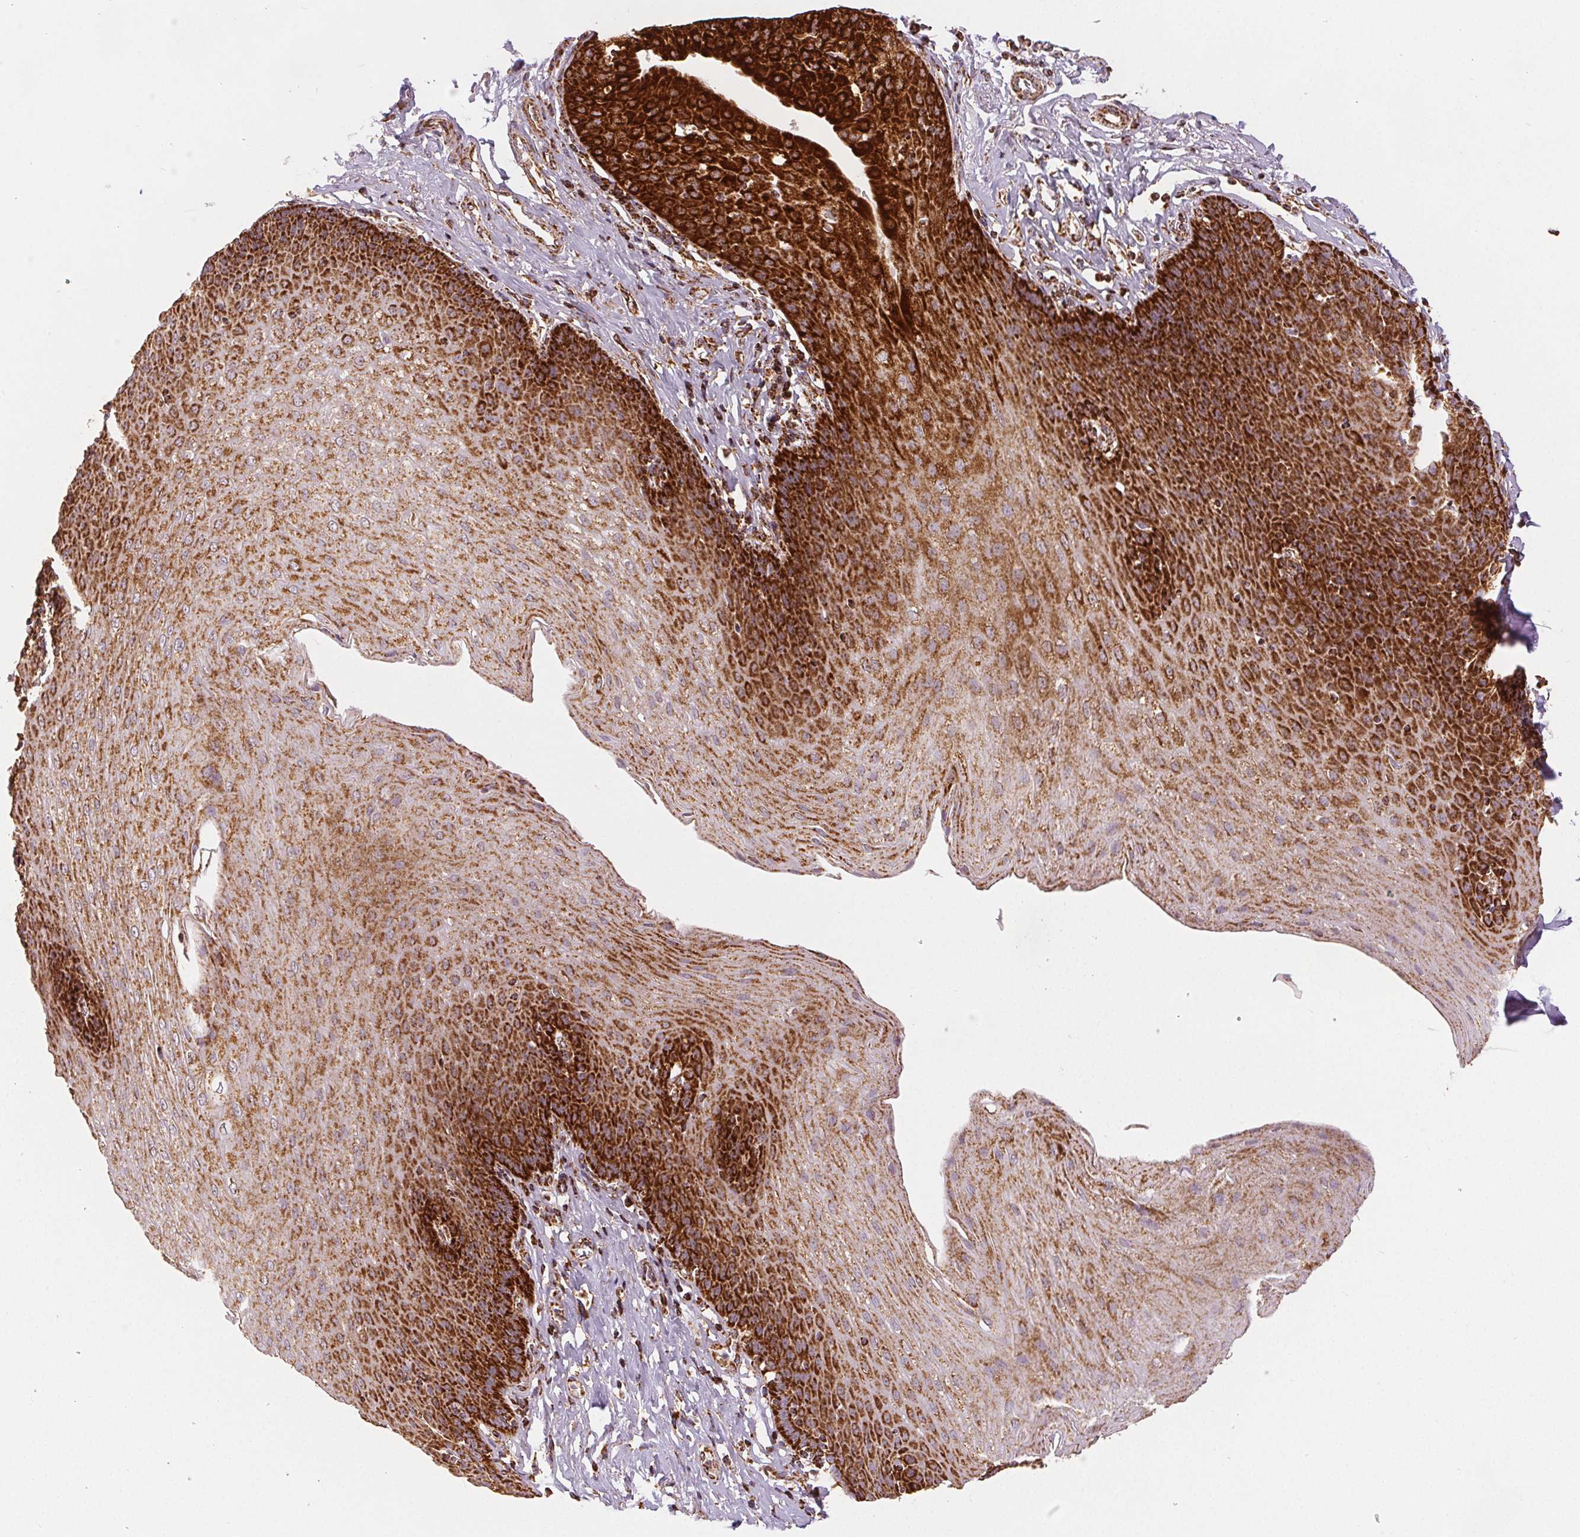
{"staining": {"intensity": "strong", "quantity": ">75%", "location": "cytoplasmic/membranous"}, "tissue": "esophagus", "cell_type": "Squamous epithelial cells", "image_type": "normal", "snomed": [{"axis": "morphology", "description": "Normal tissue, NOS"}, {"axis": "topography", "description": "Esophagus"}], "caption": "Strong cytoplasmic/membranous positivity for a protein is identified in about >75% of squamous epithelial cells of benign esophagus using immunohistochemistry (IHC).", "gene": "SDHB", "patient": {"sex": "female", "age": 81}}